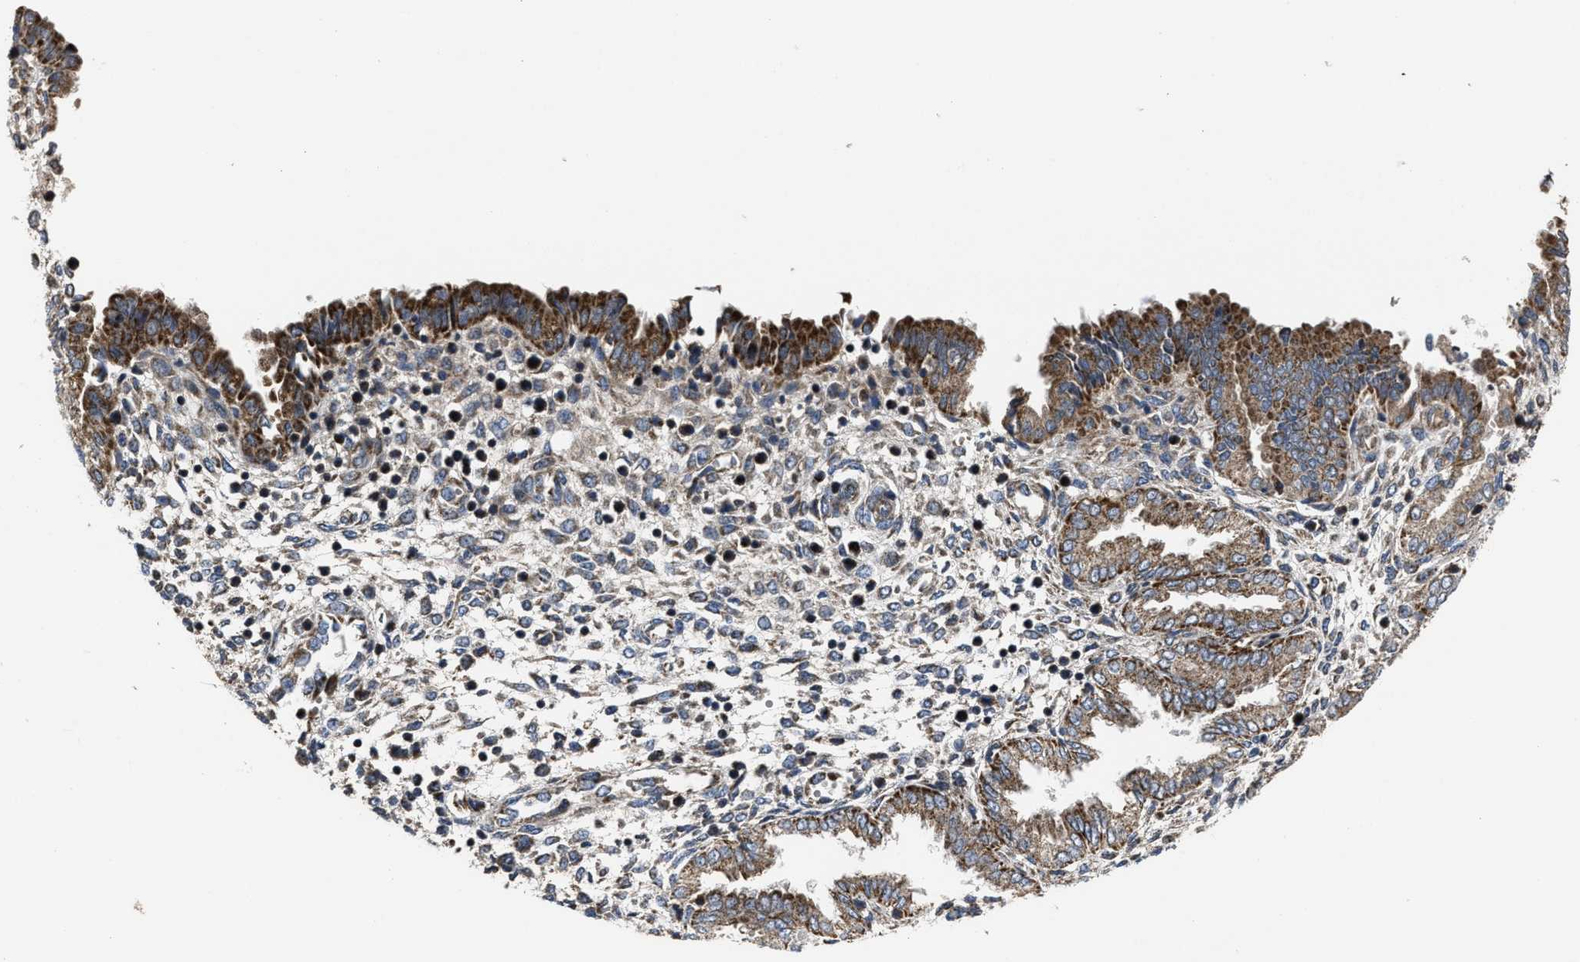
{"staining": {"intensity": "negative", "quantity": "none", "location": "none"}, "tissue": "endometrium", "cell_type": "Cells in endometrial stroma", "image_type": "normal", "snomed": [{"axis": "morphology", "description": "Normal tissue, NOS"}, {"axis": "topography", "description": "Endometrium"}], "caption": "Immunohistochemistry (IHC) micrograph of benign endometrium: endometrium stained with DAB (3,3'-diaminobenzidine) displays no significant protein staining in cells in endometrial stroma.", "gene": "PASK", "patient": {"sex": "female", "age": 33}}